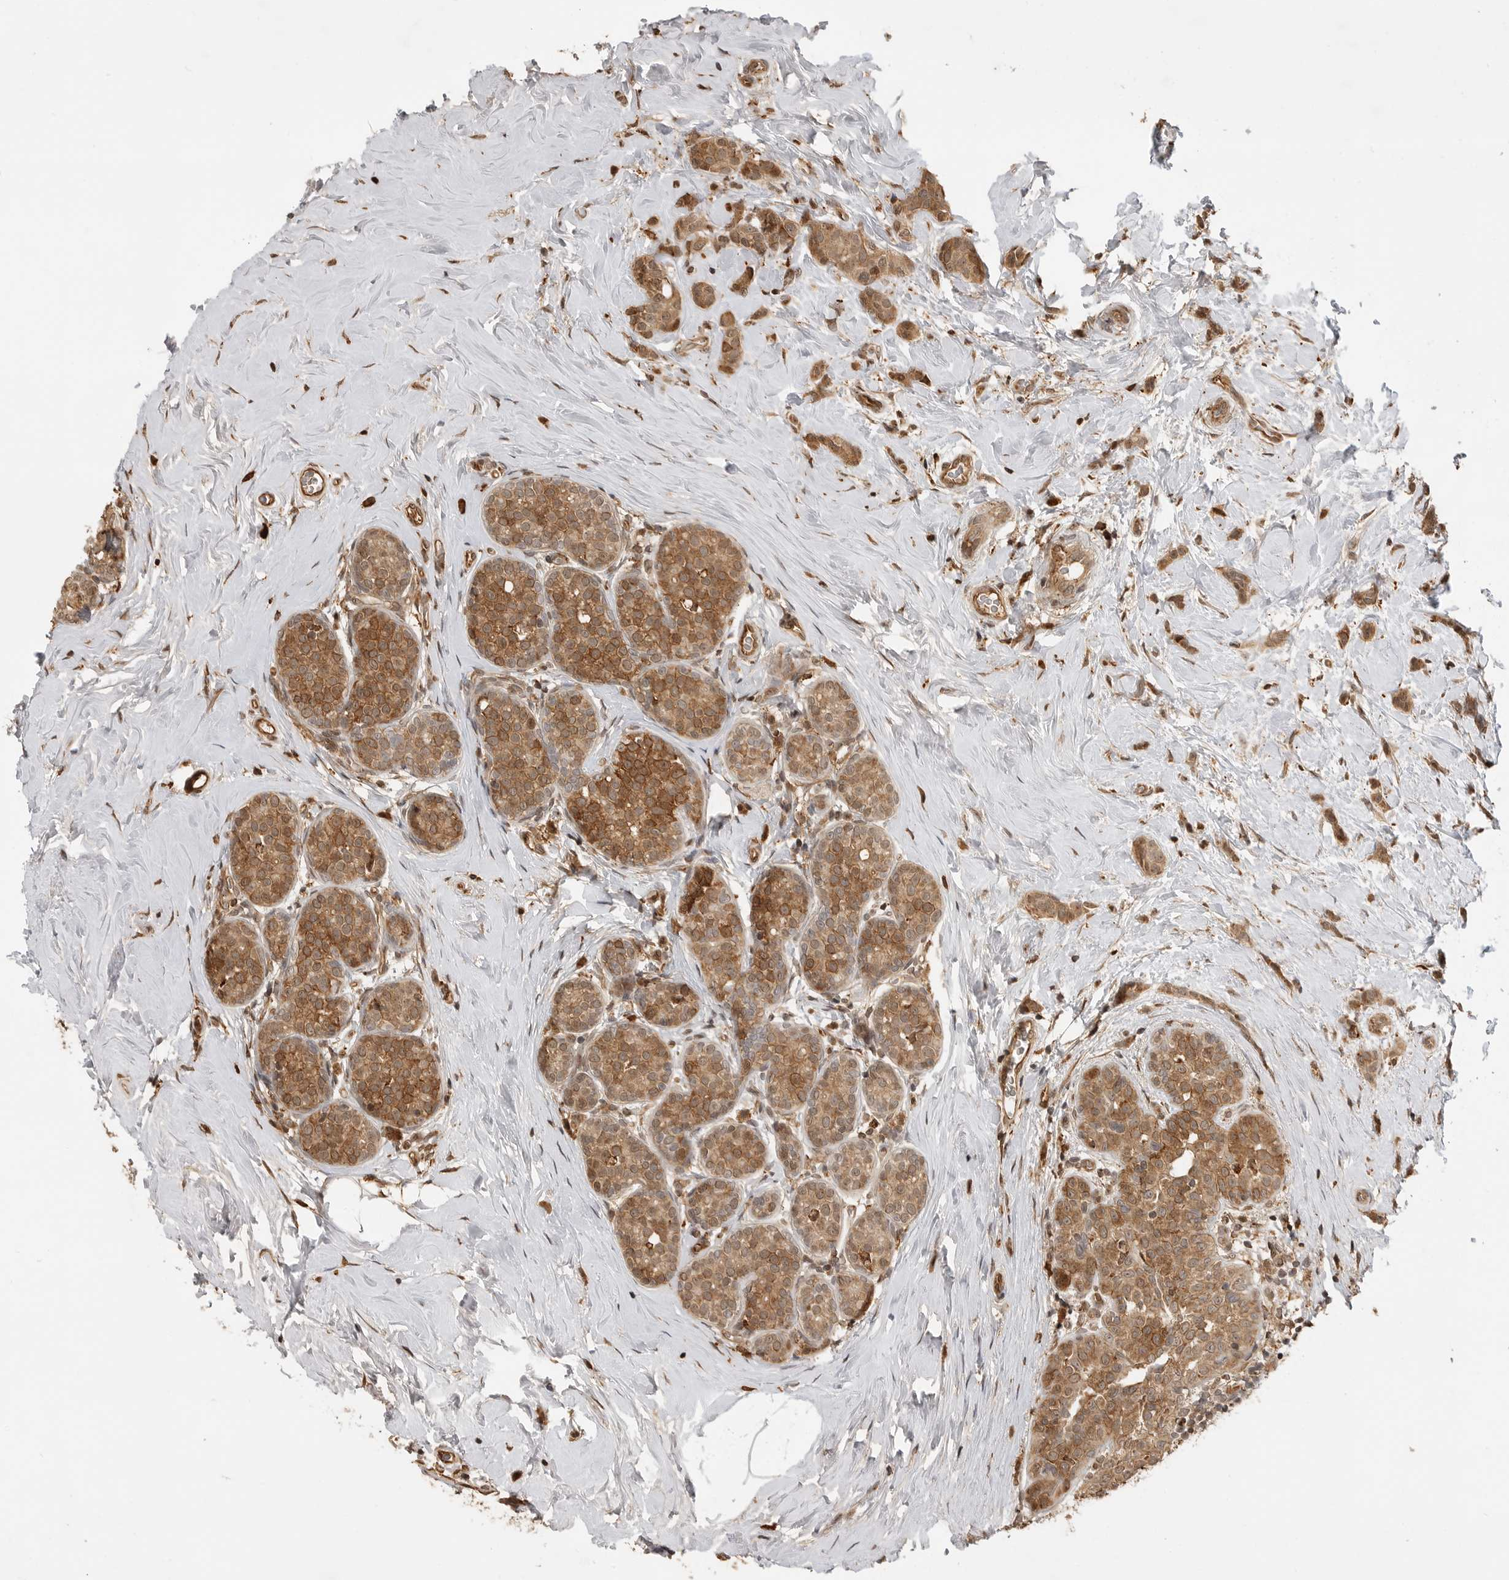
{"staining": {"intensity": "moderate", "quantity": ">75%", "location": "cytoplasmic/membranous,nuclear"}, "tissue": "breast cancer", "cell_type": "Tumor cells", "image_type": "cancer", "snomed": [{"axis": "morphology", "description": "Lobular carcinoma, in situ"}, {"axis": "morphology", "description": "Lobular carcinoma"}, {"axis": "topography", "description": "Breast"}], "caption": "Immunohistochemistry (IHC) image of human breast lobular carcinoma stained for a protein (brown), which displays medium levels of moderate cytoplasmic/membranous and nuclear positivity in approximately >75% of tumor cells.", "gene": "BMP2K", "patient": {"sex": "female", "age": 41}}